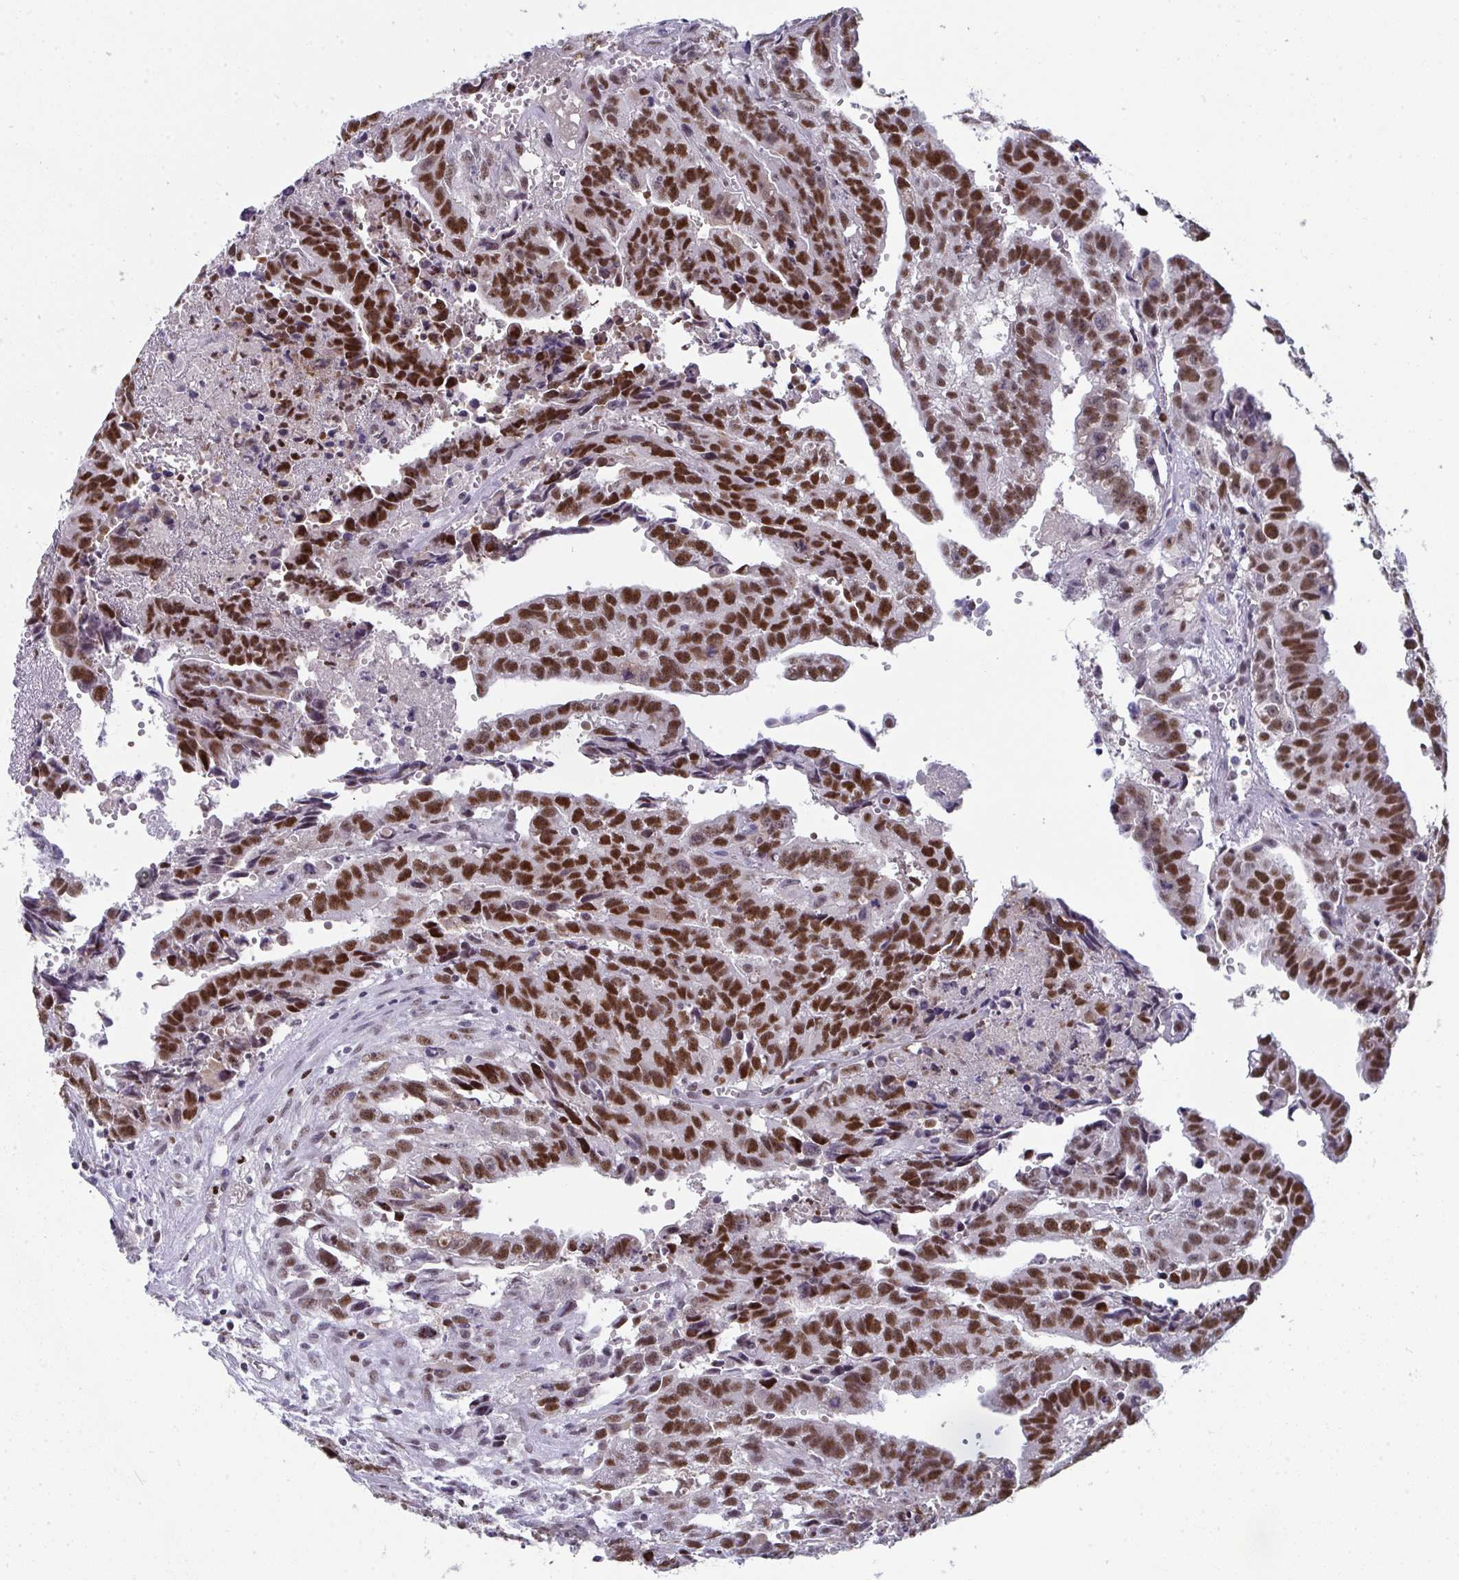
{"staining": {"intensity": "strong", "quantity": ">75%", "location": "nuclear"}, "tissue": "testis cancer", "cell_type": "Tumor cells", "image_type": "cancer", "snomed": [{"axis": "morphology", "description": "Carcinoma, Embryonal, NOS"}, {"axis": "morphology", "description": "Teratoma, malignant, NOS"}, {"axis": "topography", "description": "Testis"}], "caption": "Strong nuclear protein positivity is present in about >75% of tumor cells in testis cancer (malignant teratoma). Nuclei are stained in blue.", "gene": "JDP2", "patient": {"sex": "male", "age": 24}}